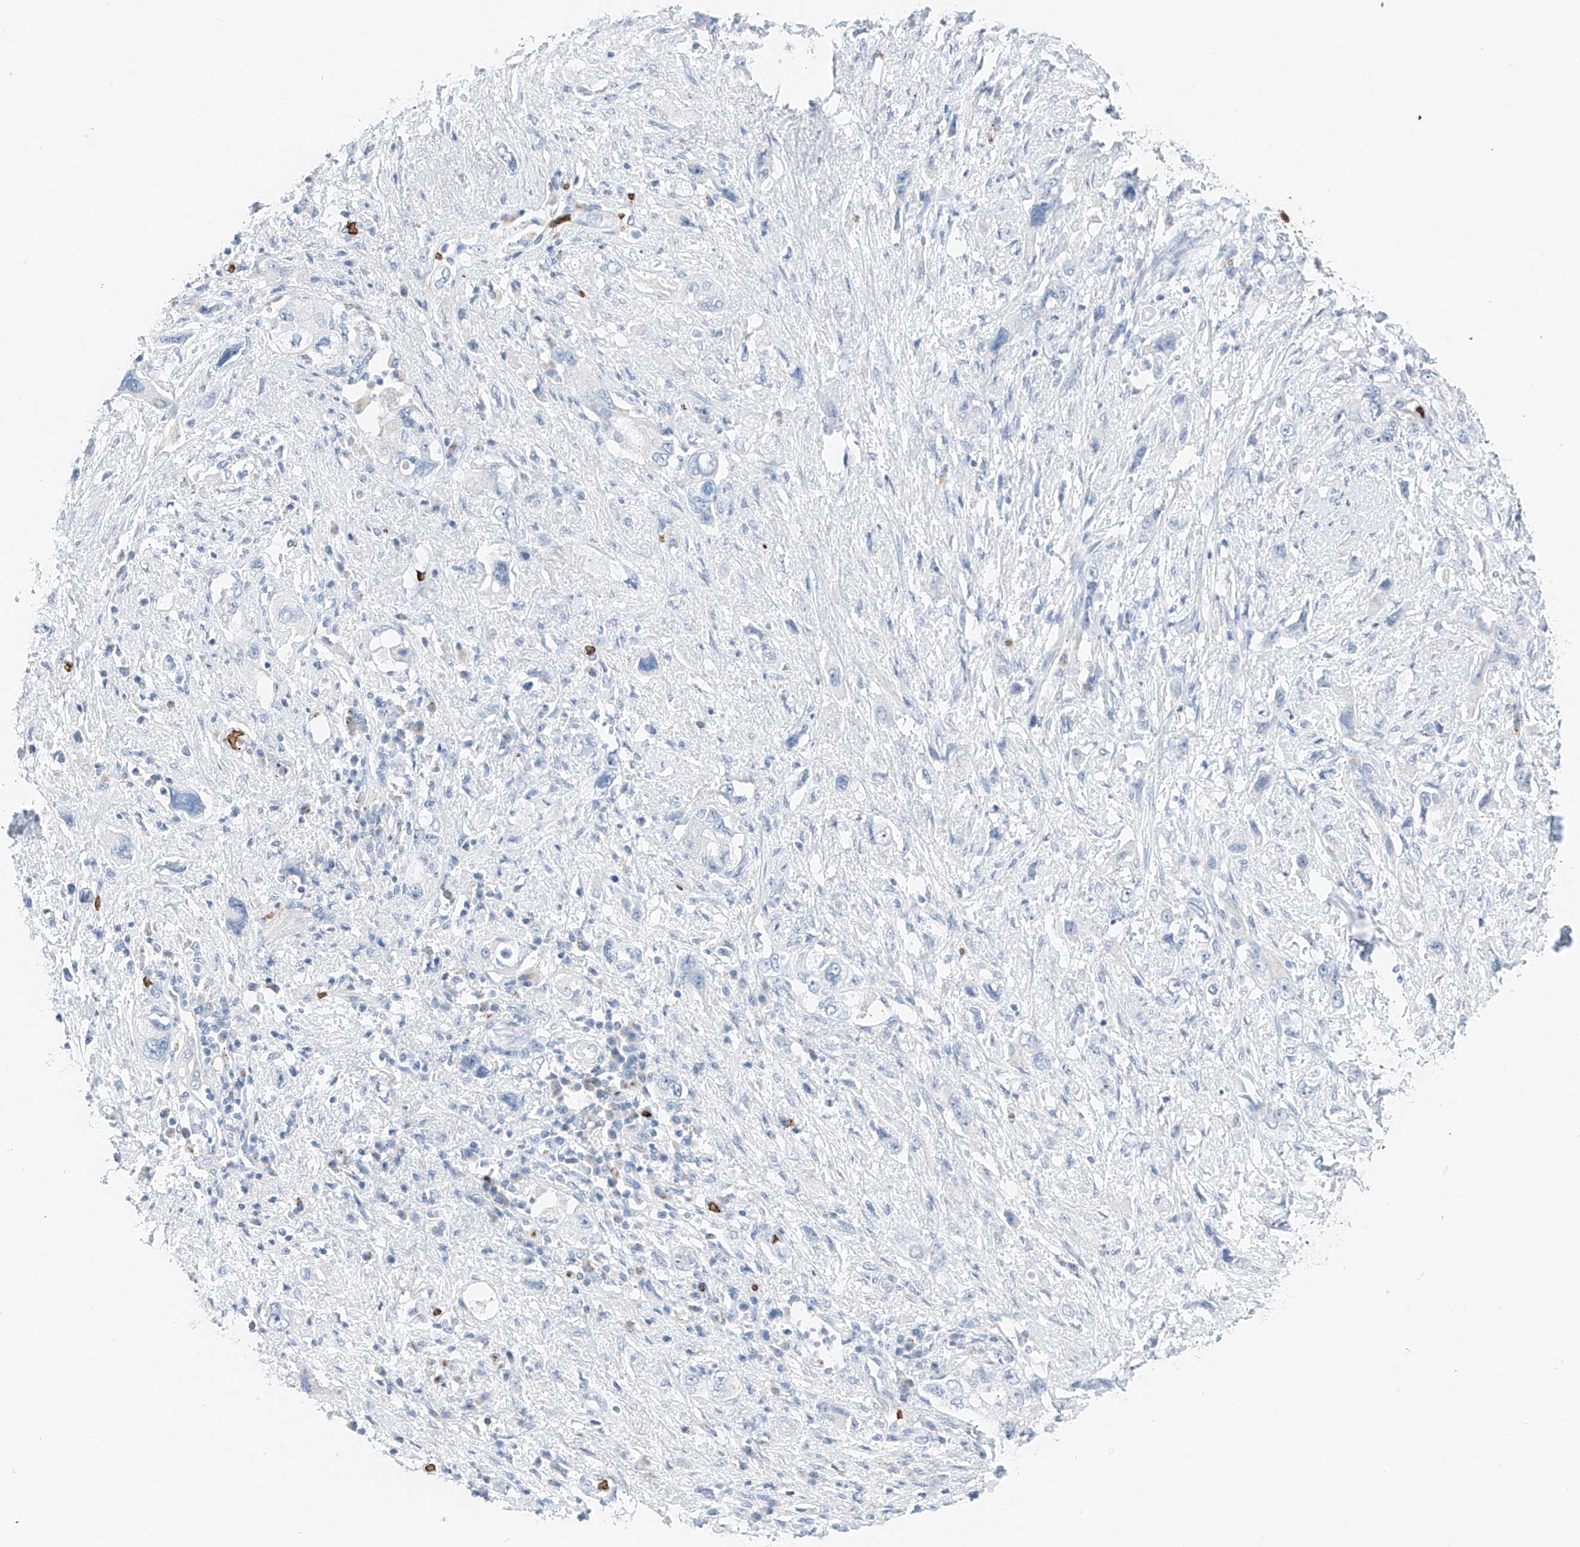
{"staining": {"intensity": "negative", "quantity": "none", "location": "none"}, "tissue": "pancreatic cancer", "cell_type": "Tumor cells", "image_type": "cancer", "snomed": [{"axis": "morphology", "description": "Adenocarcinoma, NOS"}, {"axis": "topography", "description": "Pancreas"}], "caption": "A histopathology image of human adenocarcinoma (pancreatic) is negative for staining in tumor cells.", "gene": "PRSS23", "patient": {"sex": "female", "age": 73}}